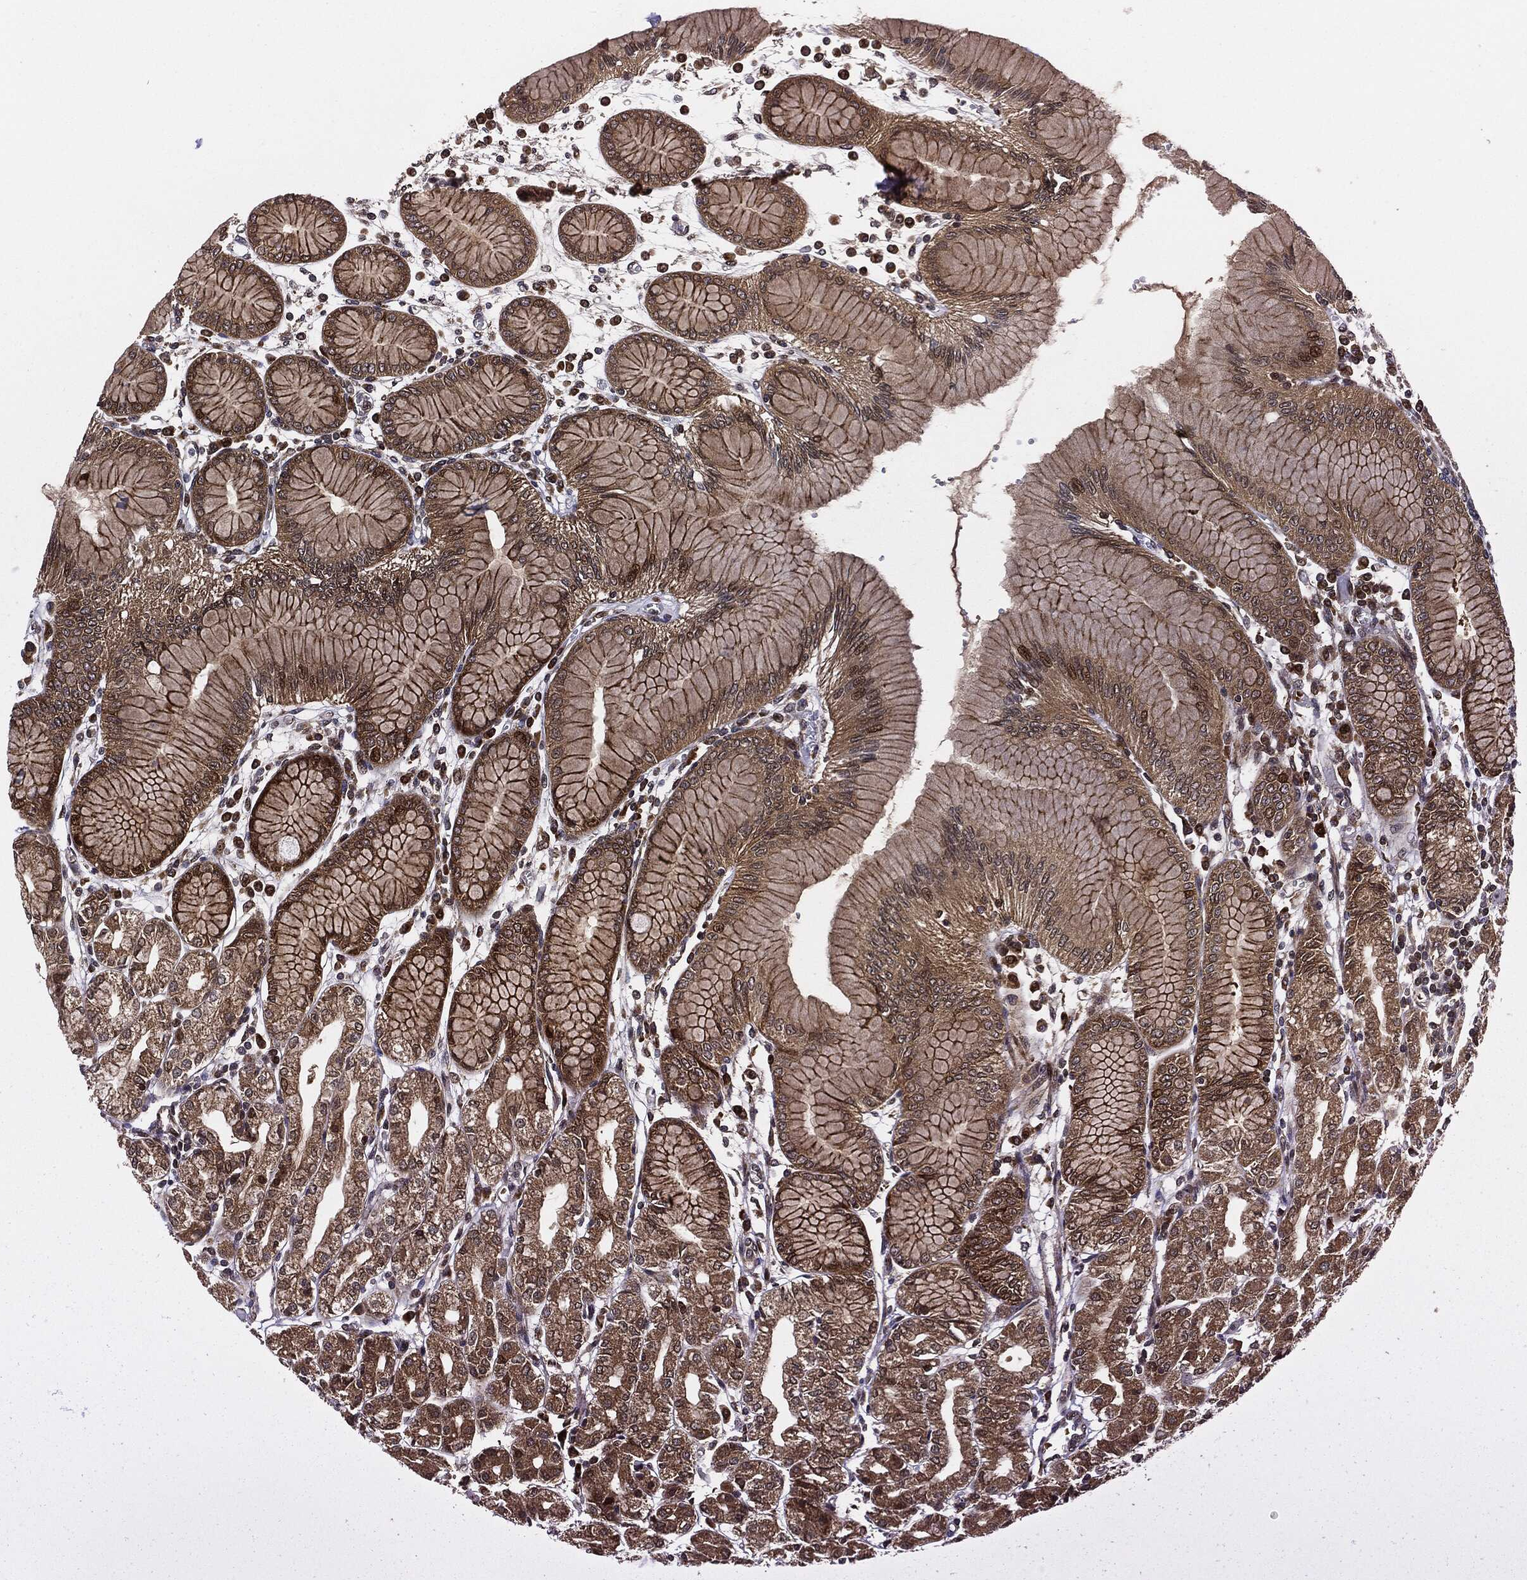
{"staining": {"intensity": "moderate", "quantity": ">75%", "location": "cytoplasmic/membranous"}, "tissue": "stomach", "cell_type": "Glandular cells", "image_type": "normal", "snomed": [{"axis": "morphology", "description": "Normal tissue, NOS"}, {"axis": "topography", "description": "Skeletal muscle"}, {"axis": "topography", "description": "Stomach"}], "caption": "Protein staining reveals moderate cytoplasmic/membranous expression in approximately >75% of glandular cells in benign stomach.", "gene": "RNASEL", "patient": {"sex": "female", "age": 57}}